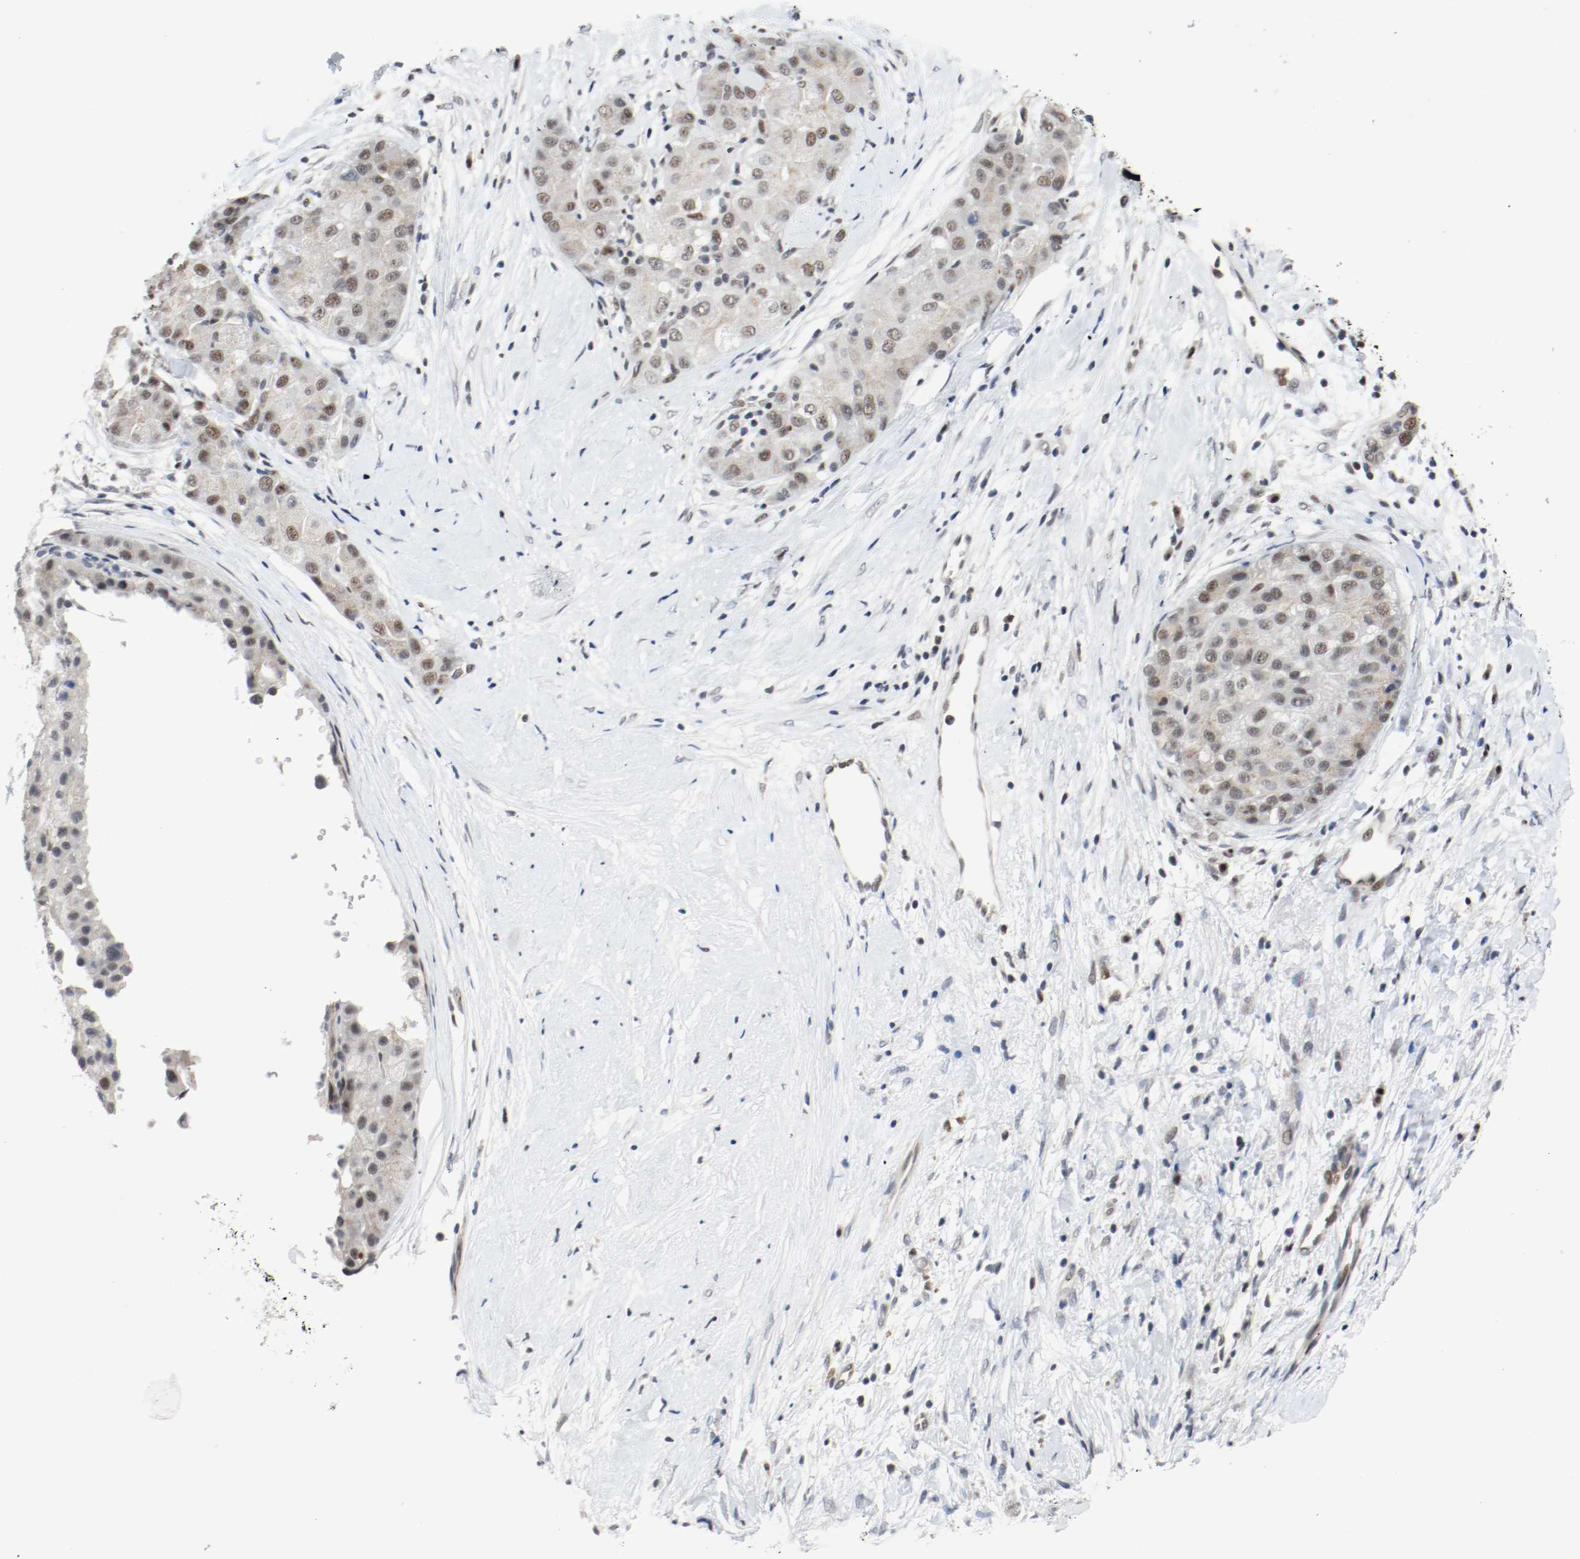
{"staining": {"intensity": "weak", "quantity": "<25%", "location": "nuclear"}, "tissue": "liver cancer", "cell_type": "Tumor cells", "image_type": "cancer", "snomed": [{"axis": "morphology", "description": "Carcinoma, Hepatocellular, NOS"}, {"axis": "topography", "description": "Liver"}], "caption": "This photomicrograph is of liver cancer (hepatocellular carcinoma) stained with immunohistochemistry to label a protein in brown with the nuclei are counter-stained blue. There is no expression in tumor cells.", "gene": "ASH1L", "patient": {"sex": "male", "age": 80}}